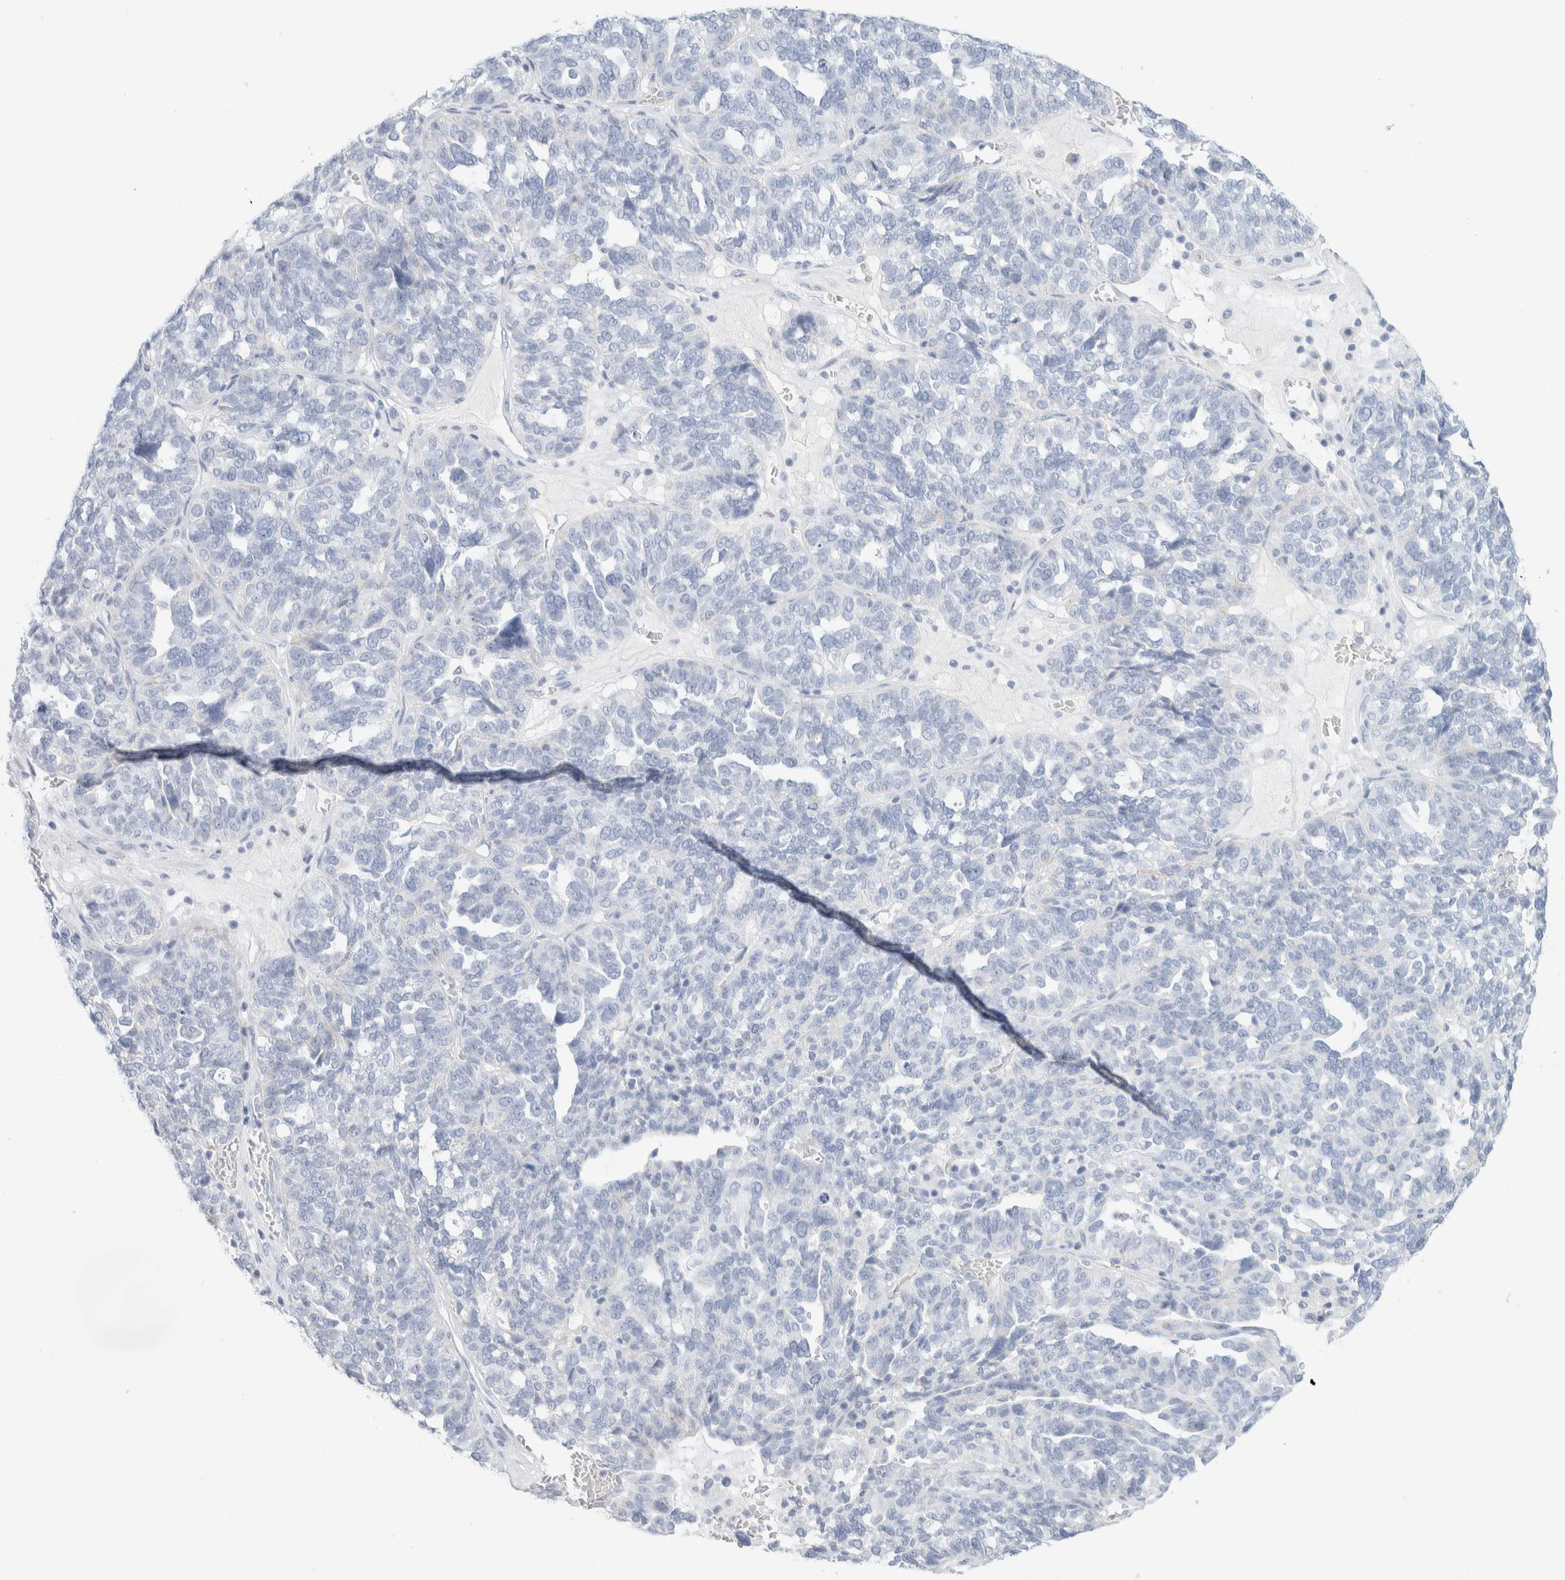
{"staining": {"intensity": "negative", "quantity": "none", "location": "none"}, "tissue": "ovarian cancer", "cell_type": "Tumor cells", "image_type": "cancer", "snomed": [{"axis": "morphology", "description": "Cystadenocarcinoma, serous, NOS"}, {"axis": "topography", "description": "Ovary"}], "caption": "An immunohistochemistry (IHC) photomicrograph of ovarian serous cystadenocarcinoma is shown. There is no staining in tumor cells of ovarian serous cystadenocarcinoma.", "gene": "HEXD", "patient": {"sex": "female", "age": 59}}